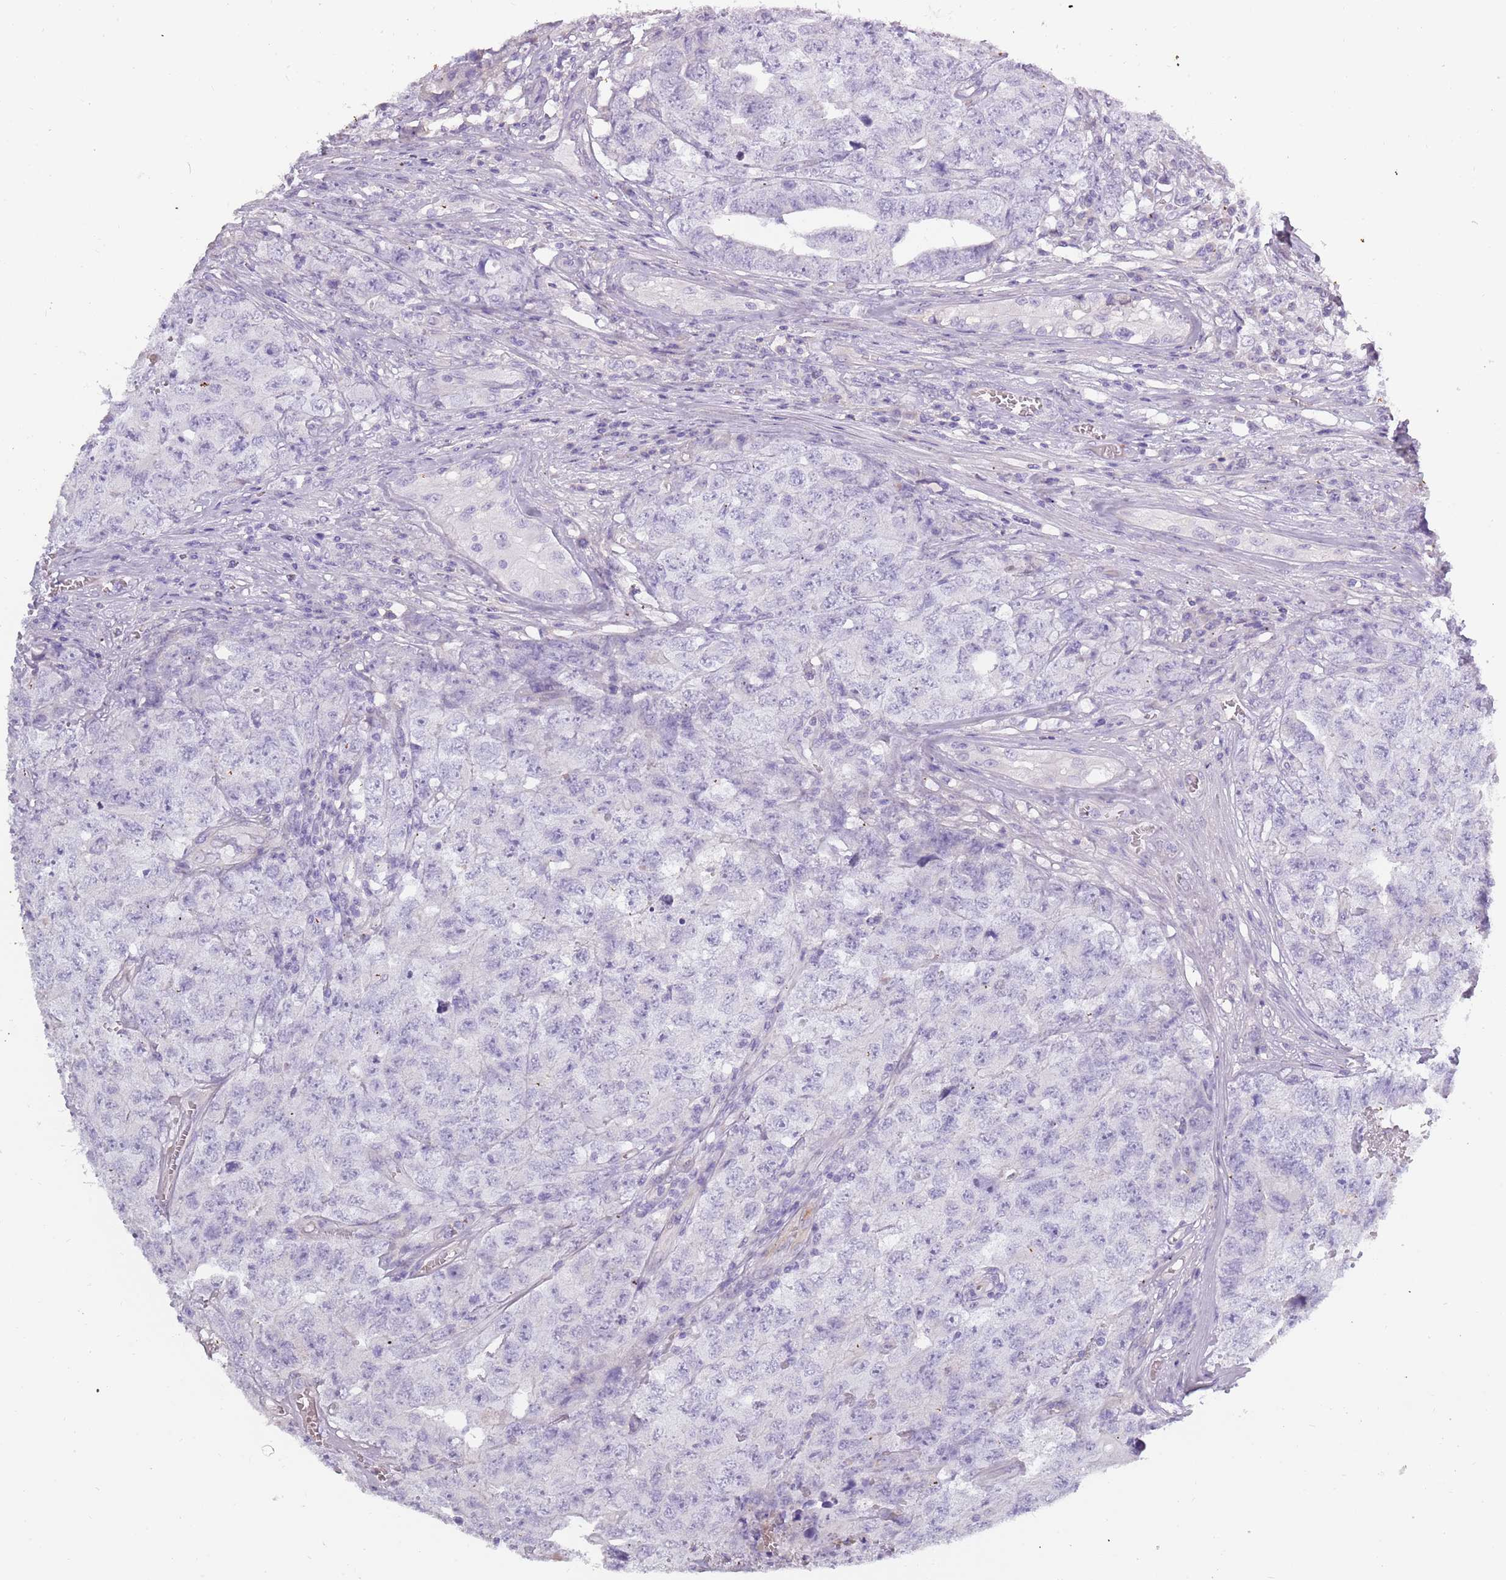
{"staining": {"intensity": "negative", "quantity": "none", "location": "none"}, "tissue": "testis cancer", "cell_type": "Tumor cells", "image_type": "cancer", "snomed": [{"axis": "morphology", "description": "Carcinoma, Embryonal, NOS"}, {"axis": "topography", "description": "Testis"}], "caption": "DAB immunohistochemical staining of human embryonal carcinoma (testis) exhibits no significant staining in tumor cells. (Immunohistochemistry (ihc), brightfield microscopy, high magnification).", "gene": "TNFRSF6B", "patient": {"sex": "male", "age": 31}}